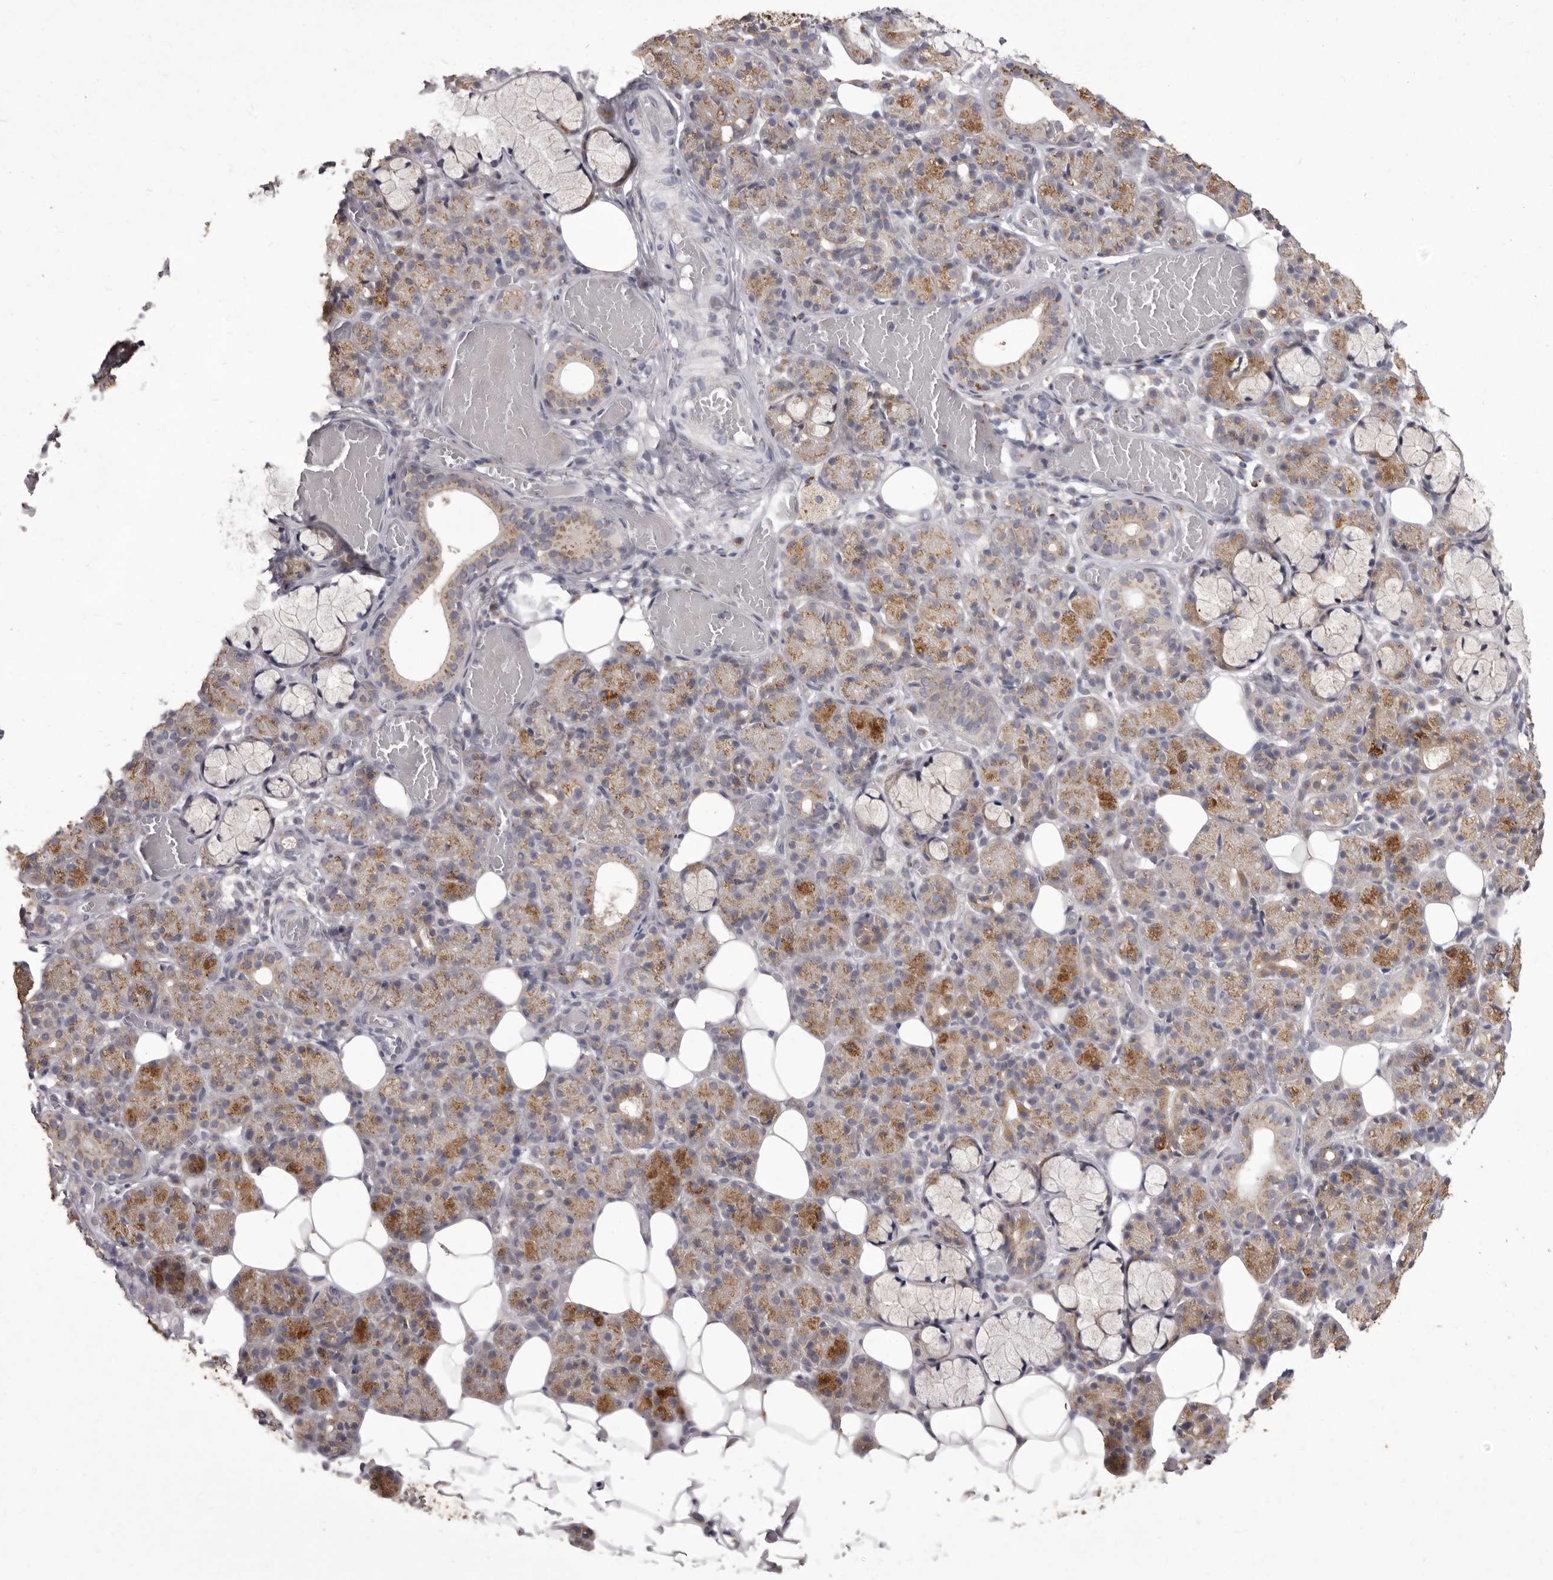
{"staining": {"intensity": "moderate", "quantity": ">75%", "location": "cytoplasmic/membranous"}, "tissue": "salivary gland", "cell_type": "Glandular cells", "image_type": "normal", "snomed": [{"axis": "morphology", "description": "Normal tissue, NOS"}, {"axis": "topography", "description": "Salivary gland"}], "caption": "High-magnification brightfield microscopy of unremarkable salivary gland stained with DAB (brown) and counterstained with hematoxylin (blue). glandular cells exhibit moderate cytoplasmic/membranous staining is appreciated in about>75% of cells.", "gene": "P2RX6", "patient": {"sex": "male", "age": 63}}